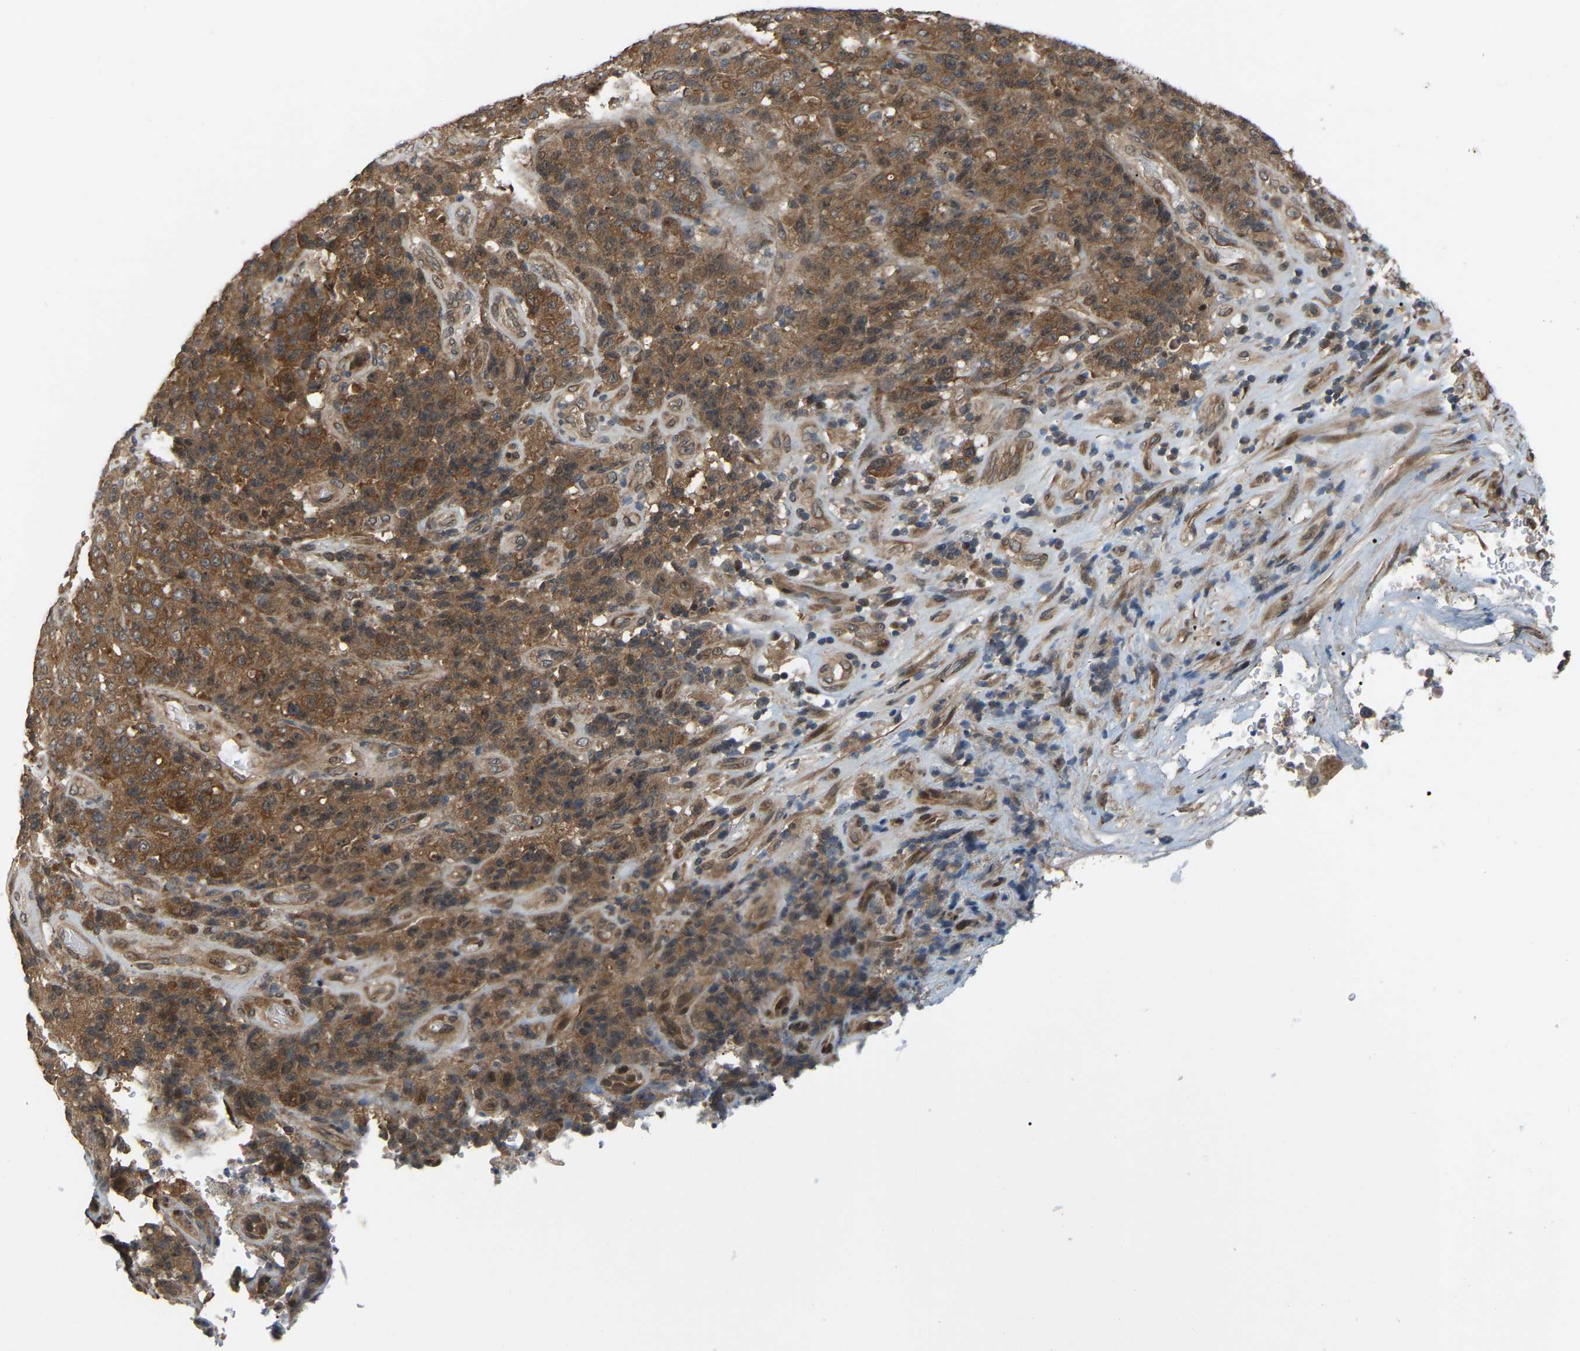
{"staining": {"intensity": "moderate", "quantity": ">75%", "location": "cytoplasmic/membranous"}, "tissue": "stomach cancer", "cell_type": "Tumor cells", "image_type": "cancer", "snomed": [{"axis": "morphology", "description": "Adenocarcinoma, NOS"}, {"axis": "topography", "description": "Stomach"}], "caption": "The immunohistochemical stain shows moderate cytoplasmic/membranous expression in tumor cells of stomach cancer tissue. (DAB (3,3'-diaminobenzidine) IHC, brown staining for protein, blue staining for nuclei).", "gene": "CROT", "patient": {"sex": "female", "age": 73}}